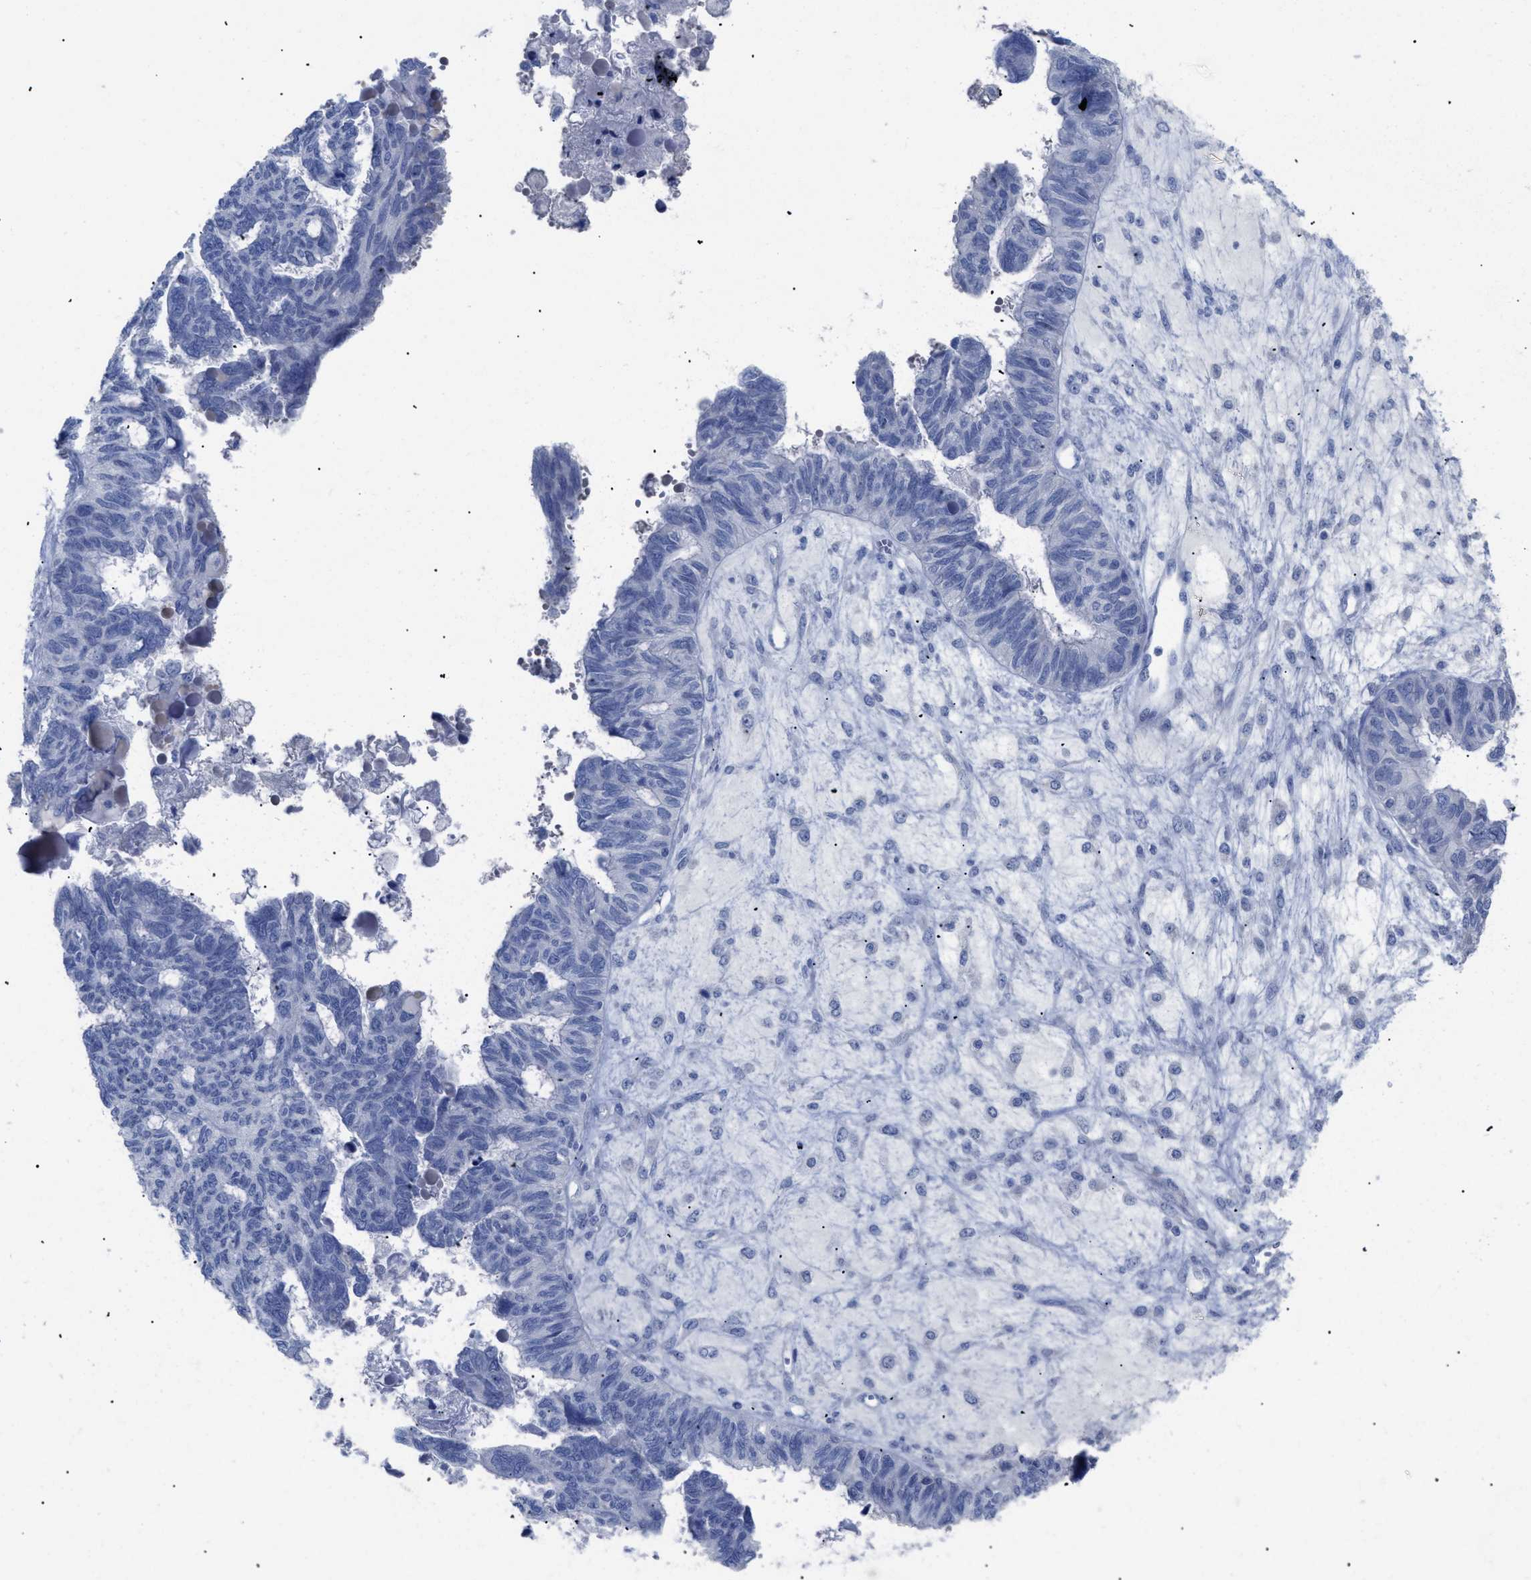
{"staining": {"intensity": "negative", "quantity": "none", "location": "none"}, "tissue": "ovarian cancer", "cell_type": "Tumor cells", "image_type": "cancer", "snomed": [{"axis": "morphology", "description": "Cystadenocarcinoma, serous, NOS"}, {"axis": "topography", "description": "Ovary"}], "caption": "Ovarian serous cystadenocarcinoma was stained to show a protein in brown. There is no significant expression in tumor cells.", "gene": "CAV3", "patient": {"sex": "female", "age": 79}}